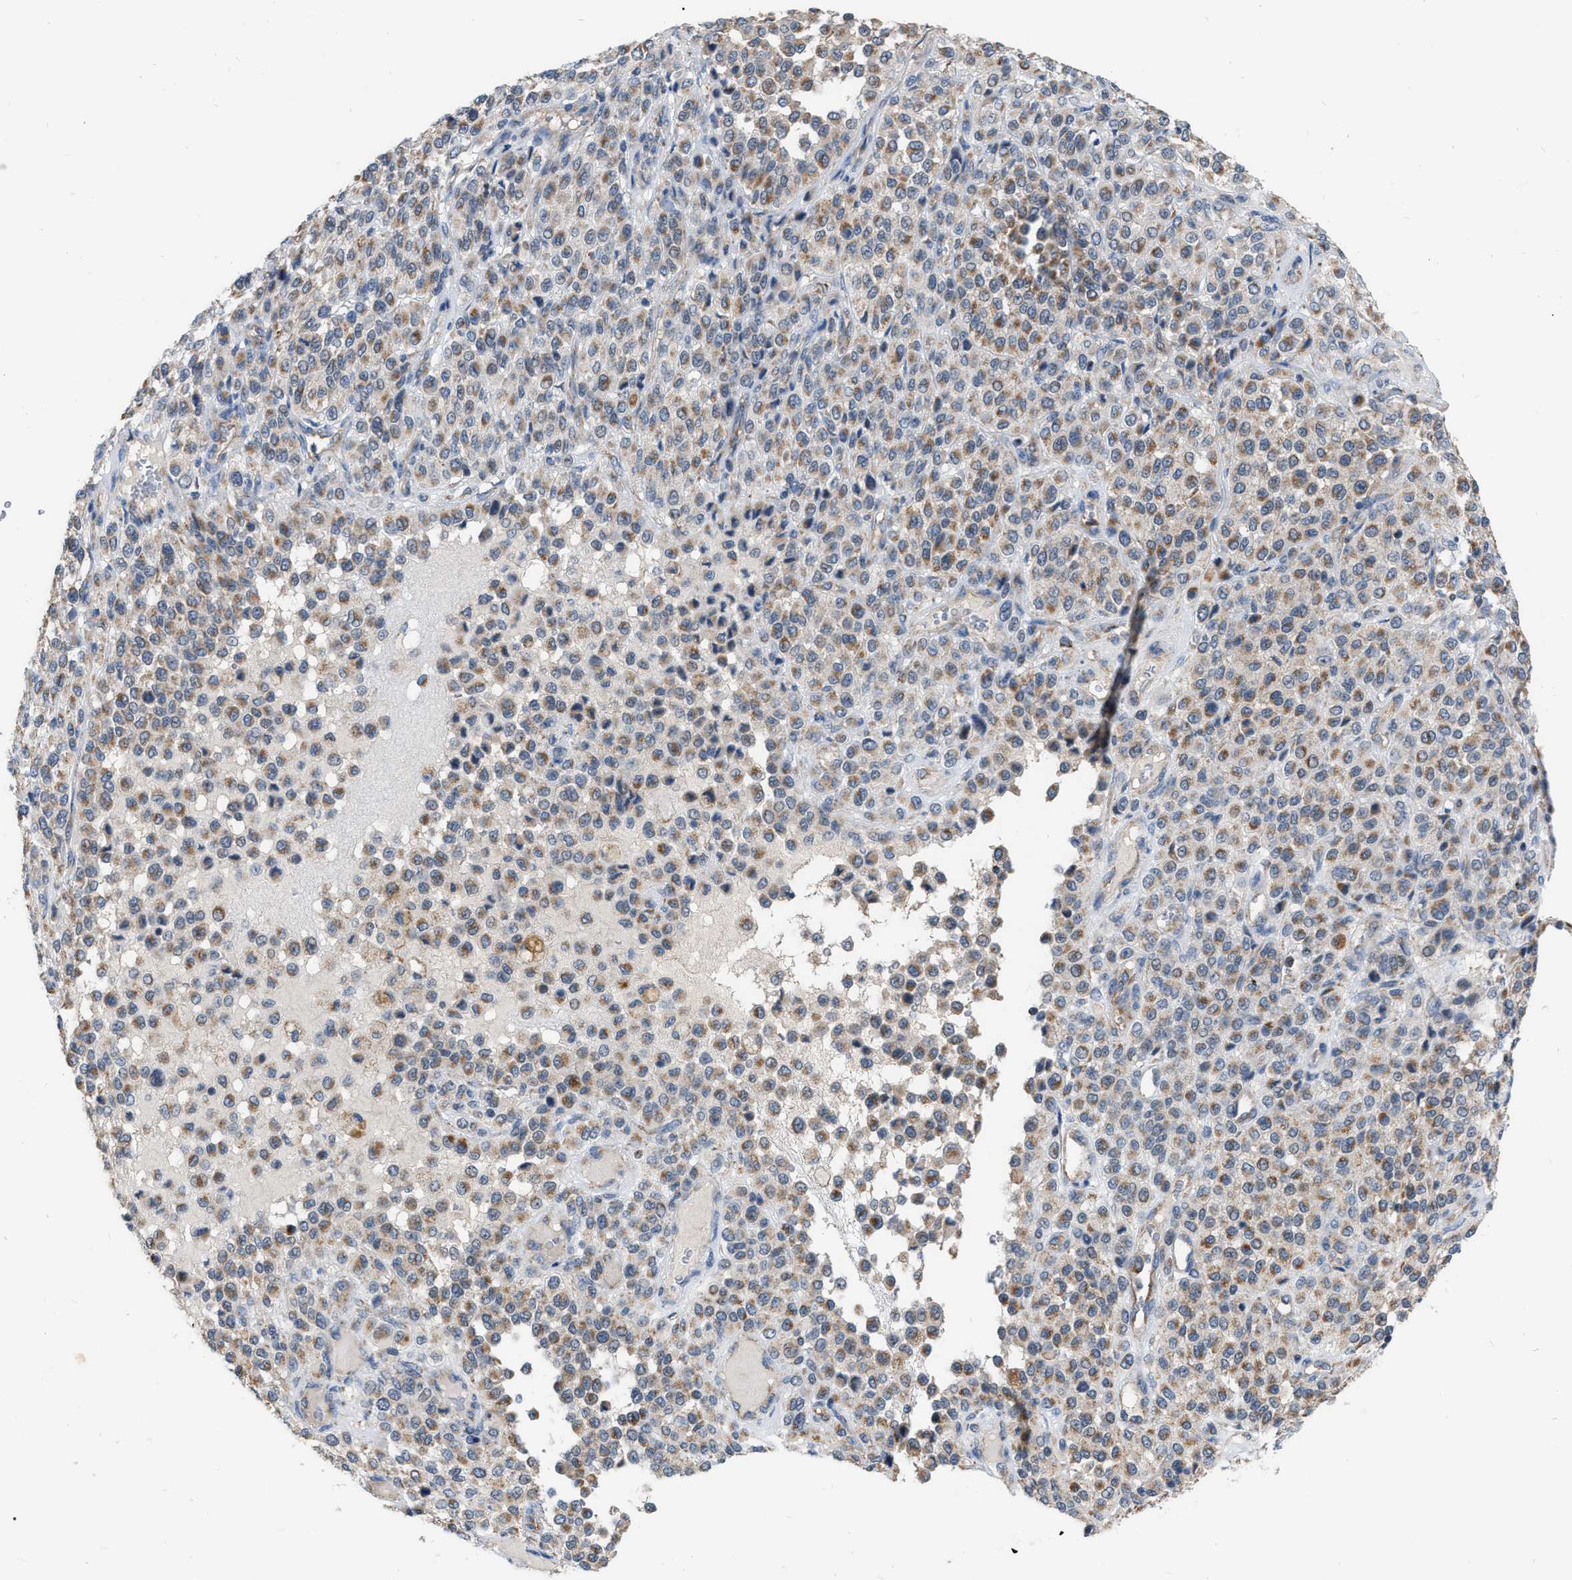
{"staining": {"intensity": "weak", "quantity": ">75%", "location": "cytoplasmic/membranous"}, "tissue": "melanoma", "cell_type": "Tumor cells", "image_type": "cancer", "snomed": [{"axis": "morphology", "description": "Malignant melanoma, Metastatic site"}, {"axis": "topography", "description": "Pancreas"}], "caption": "A high-resolution histopathology image shows immunohistochemistry (IHC) staining of melanoma, which shows weak cytoplasmic/membranous expression in about >75% of tumor cells.", "gene": "DDX56", "patient": {"sex": "female", "age": 30}}